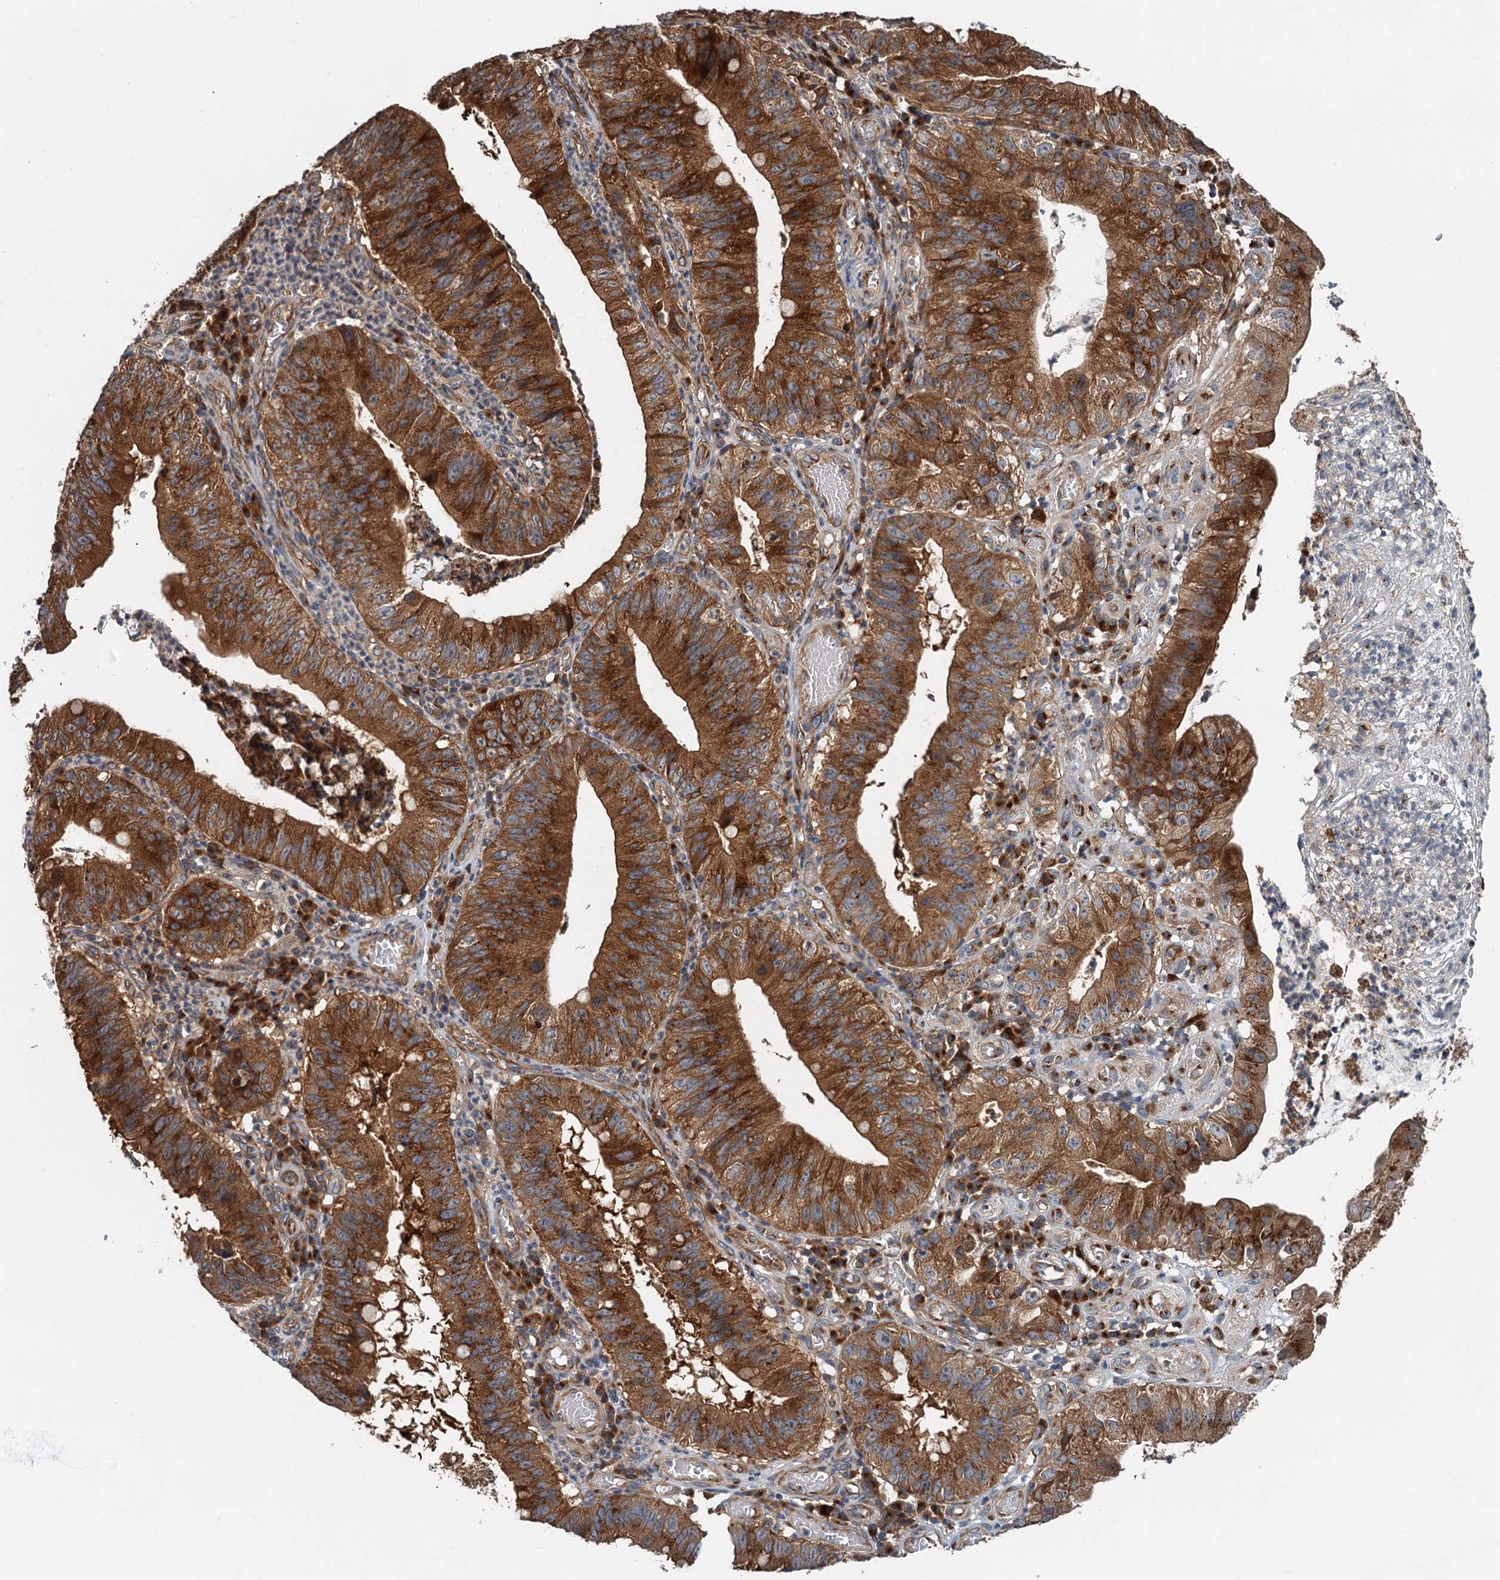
{"staining": {"intensity": "strong", "quantity": ">75%", "location": "cytoplasmic/membranous"}, "tissue": "stomach cancer", "cell_type": "Tumor cells", "image_type": "cancer", "snomed": [{"axis": "morphology", "description": "Adenocarcinoma, NOS"}, {"axis": "topography", "description": "Stomach"}], "caption": "Immunohistochemistry photomicrograph of neoplastic tissue: human stomach cancer (adenocarcinoma) stained using immunohistochemistry (IHC) demonstrates high levels of strong protein expression localized specifically in the cytoplasmic/membranous of tumor cells, appearing as a cytoplasmic/membranous brown color.", "gene": "COG3", "patient": {"sex": "male", "age": 59}}